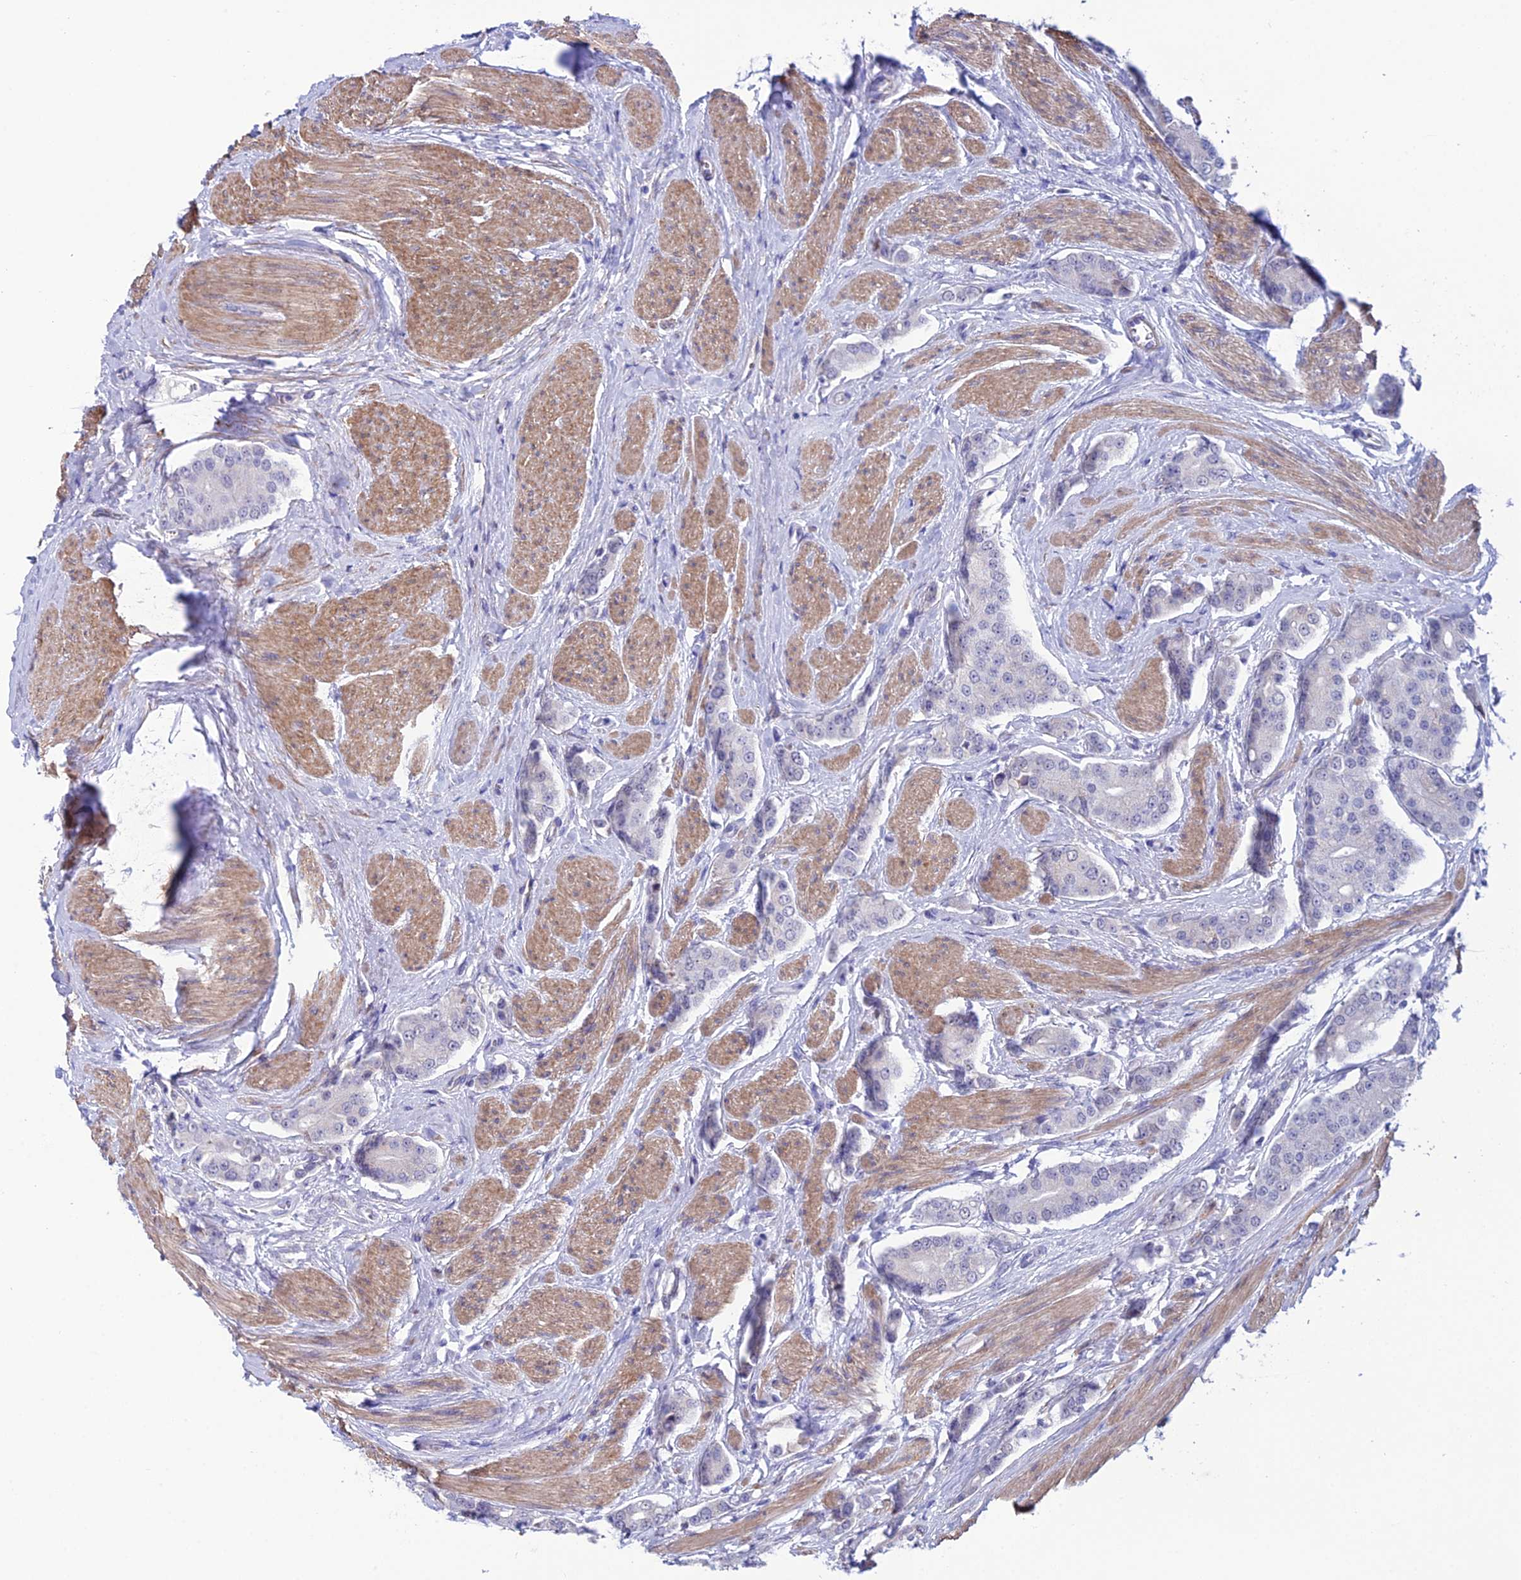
{"staining": {"intensity": "negative", "quantity": "none", "location": "none"}, "tissue": "prostate cancer", "cell_type": "Tumor cells", "image_type": "cancer", "snomed": [{"axis": "morphology", "description": "Adenocarcinoma, High grade"}, {"axis": "topography", "description": "Prostate"}], "caption": "This is an immunohistochemistry (IHC) image of human prostate cancer (high-grade adenocarcinoma). There is no positivity in tumor cells.", "gene": "COL6A6", "patient": {"sex": "male", "age": 71}}